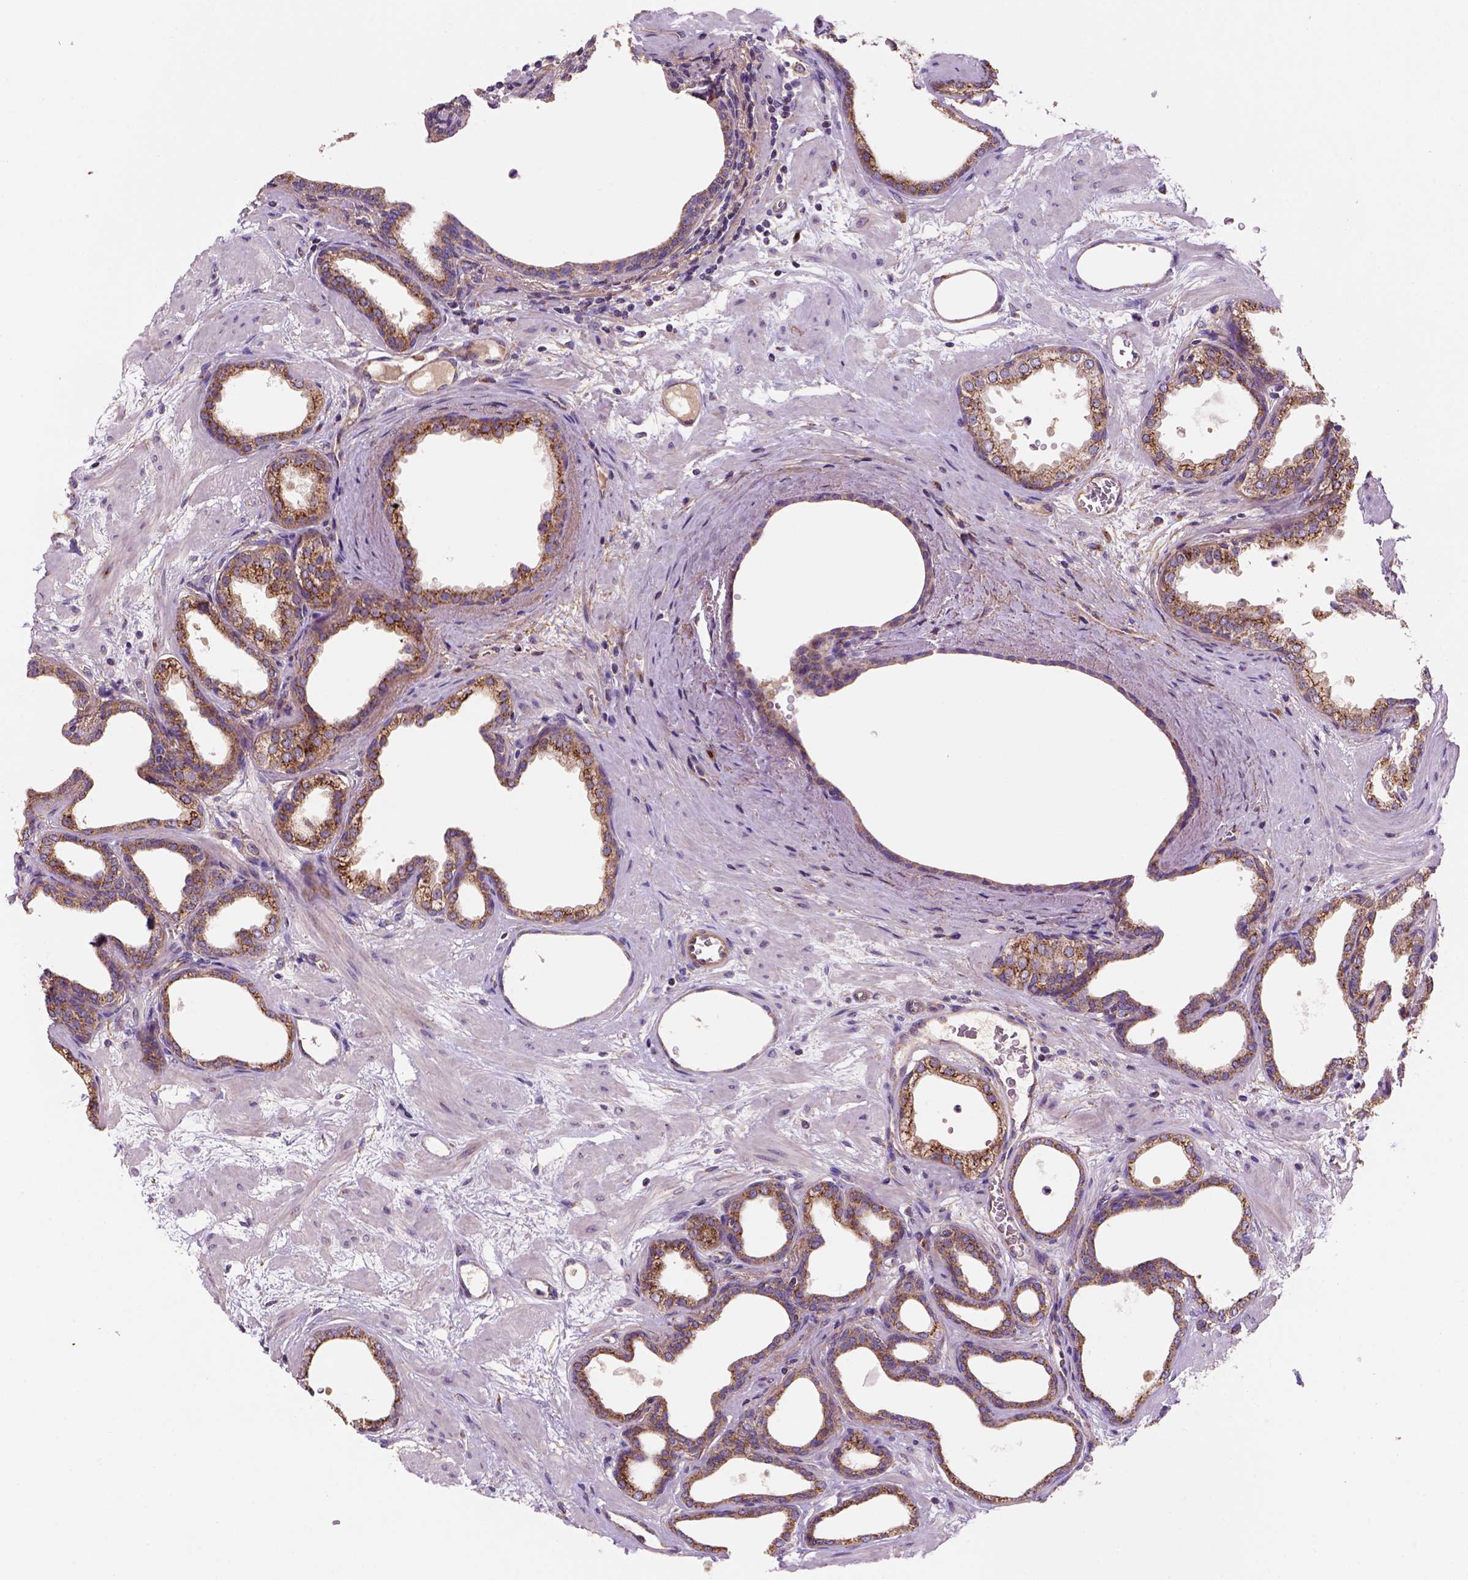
{"staining": {"intensity": "strong", "quantity": "<25%", "location": "cytoplasmic/membranous"}, "tissue": "prostate", "cell_type": "Glandular cells", "image_type": "normal", "snomed": [{"axis": "morphology", "description": "Normal tissue, NOS"}, {"axis": "topography", "description": "Prostate"}], "caption": "Approximately <25% of glandular cells in benign prostate display strong cytoplasmic/membranous protein staining as visualized by brown immunohistochemical staining.", "gene": "WARS2", "patient": {"sex": "male", "age": 37}}